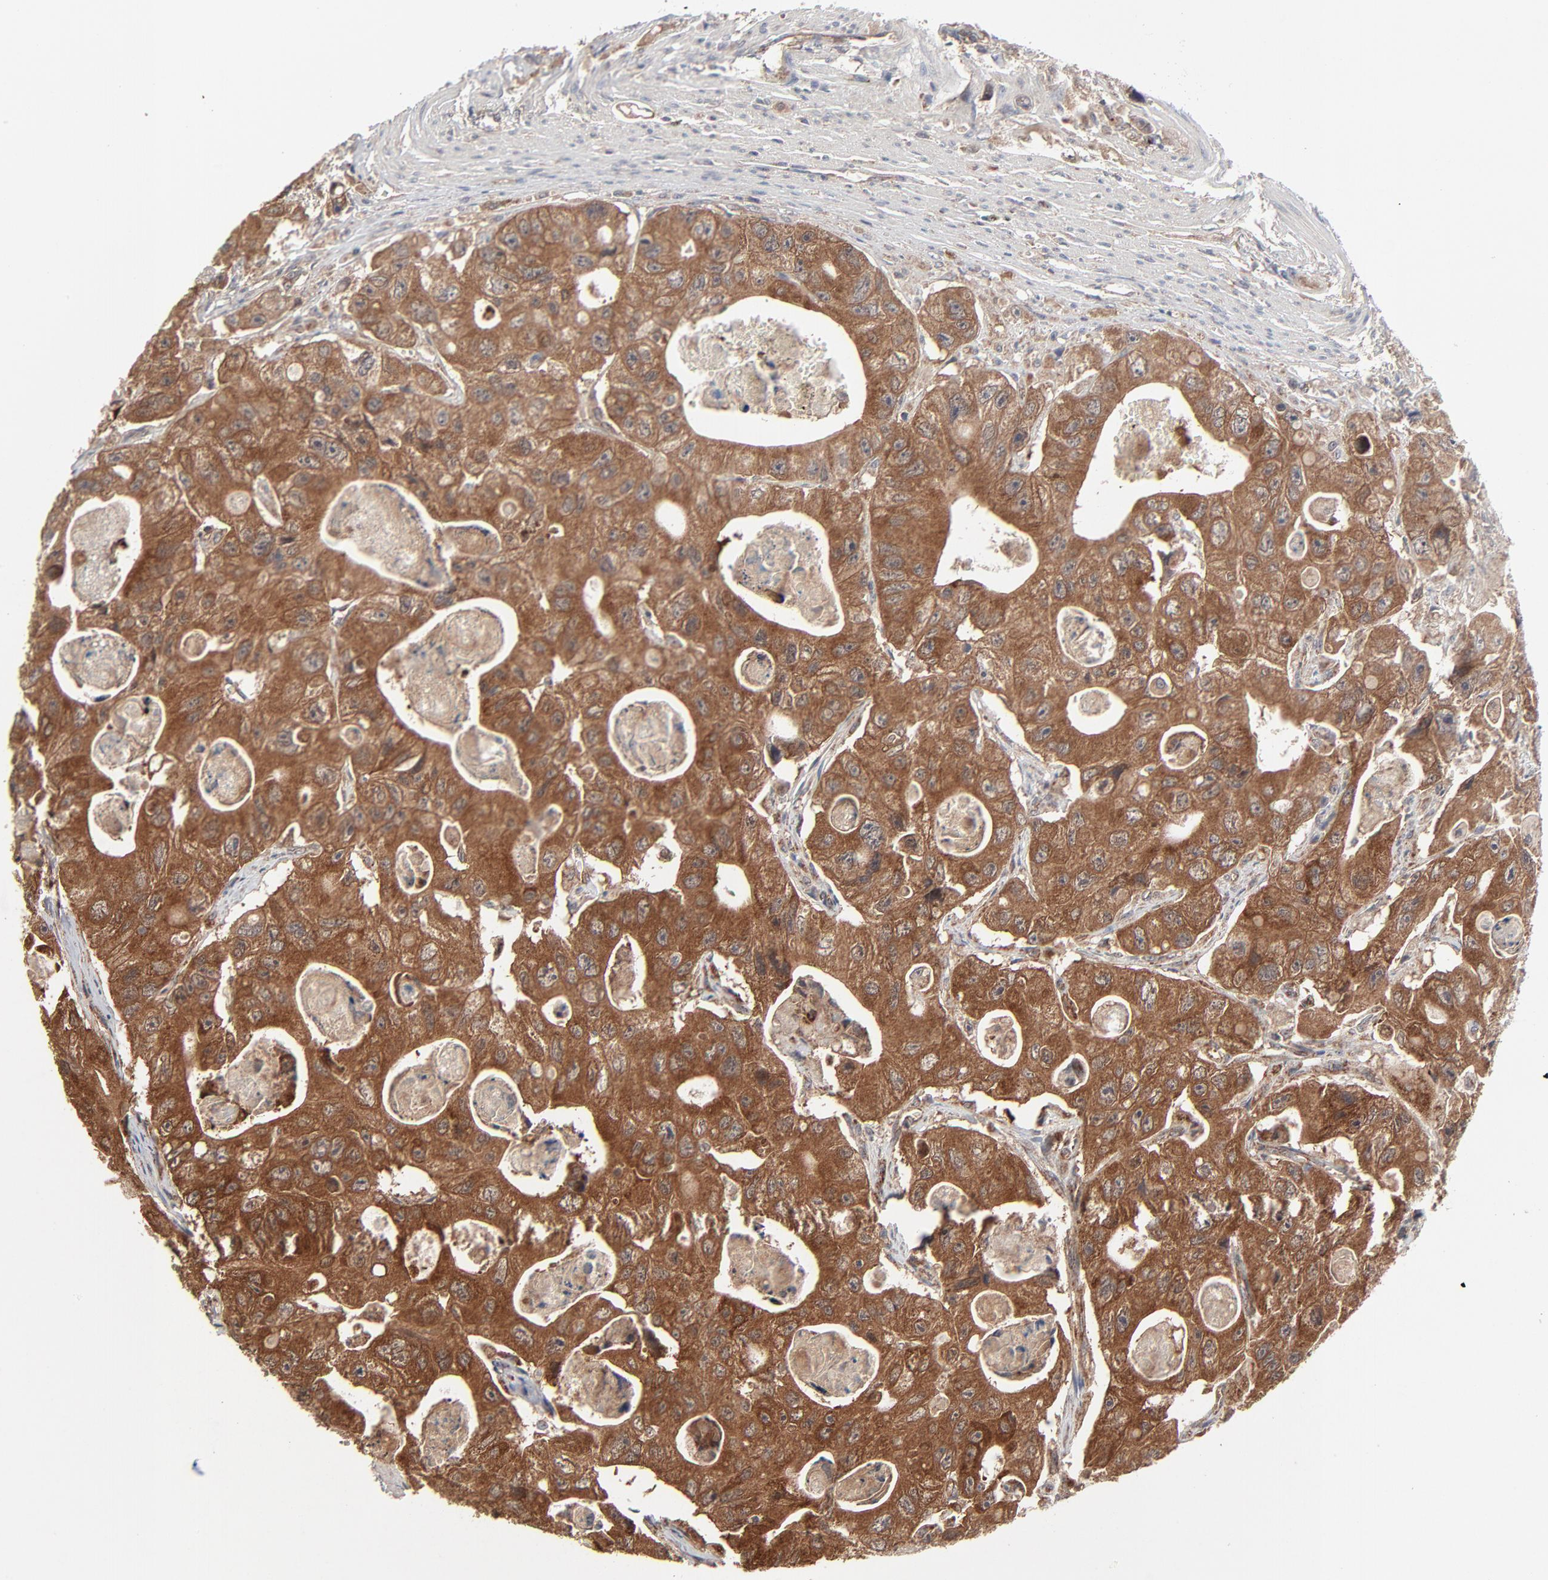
{"staining": {"intensity": "moderate", "quantity": ">75%", "location": "cytoplasmic/membranous"}, "tissue": "colorectal cancer", "cell_type": "Tumor cells", "image_type": "cancer", "snomed": [{"axis": "morphology", "description": "Adenocarcinoma, NOS"}, {"axis": "topography", "description": "Colon"}], "caption": "This image exhibits colorectal cancer stained with immunohistochemistry (IHC) to label a protein in brown. The cytoplasmic/membranous of tumor cells show moderate positivity for the protein. Nuclei are counter-stained blue.", "gene": "ABLIM3", "patient": {"sex": "female", "age": 46}}